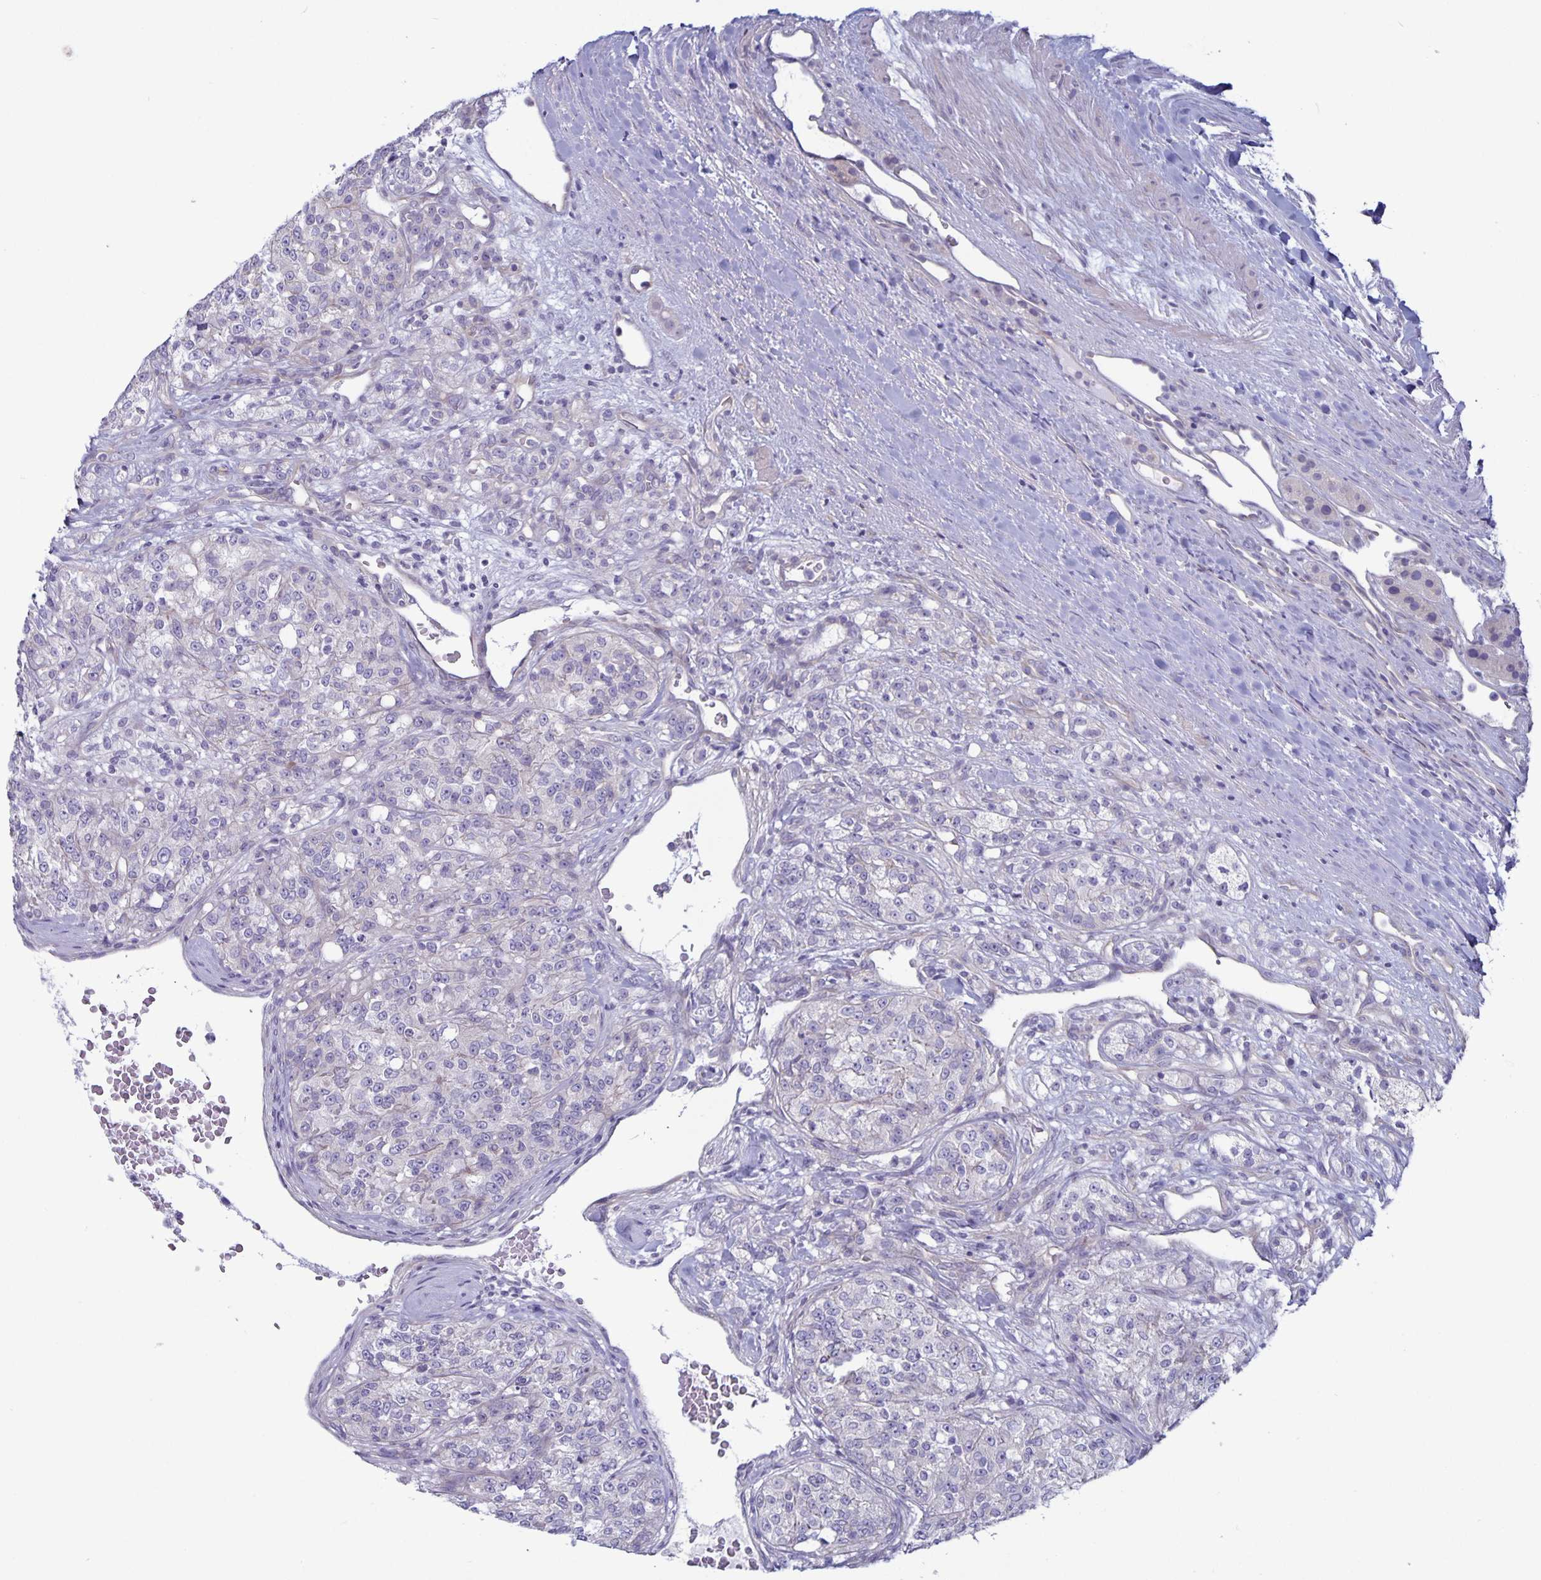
{"staining": {"intensity": "negative", "quantity": "none", "location": "none"}, "tissue": "renal cancer", "cell_type": "Tumor cells", "image_type": "cancer", "snomed": [{"axis": "morphology", "description": "Adenocarcinoma, NOS"}, {"axis": "topography", "description": "Kidney"}], "caption": "Immunohistochemical staining of renal adenocarcinoma exhibits no significant positivity in tumor cells. The staining is performed using DAB (3,3'-diaminobenzidine) brown chromogen with nuclei counter-stained in using hematoxylin.", "gene": "PLCB3", "patient": {"sex": "female", "age": 63}}